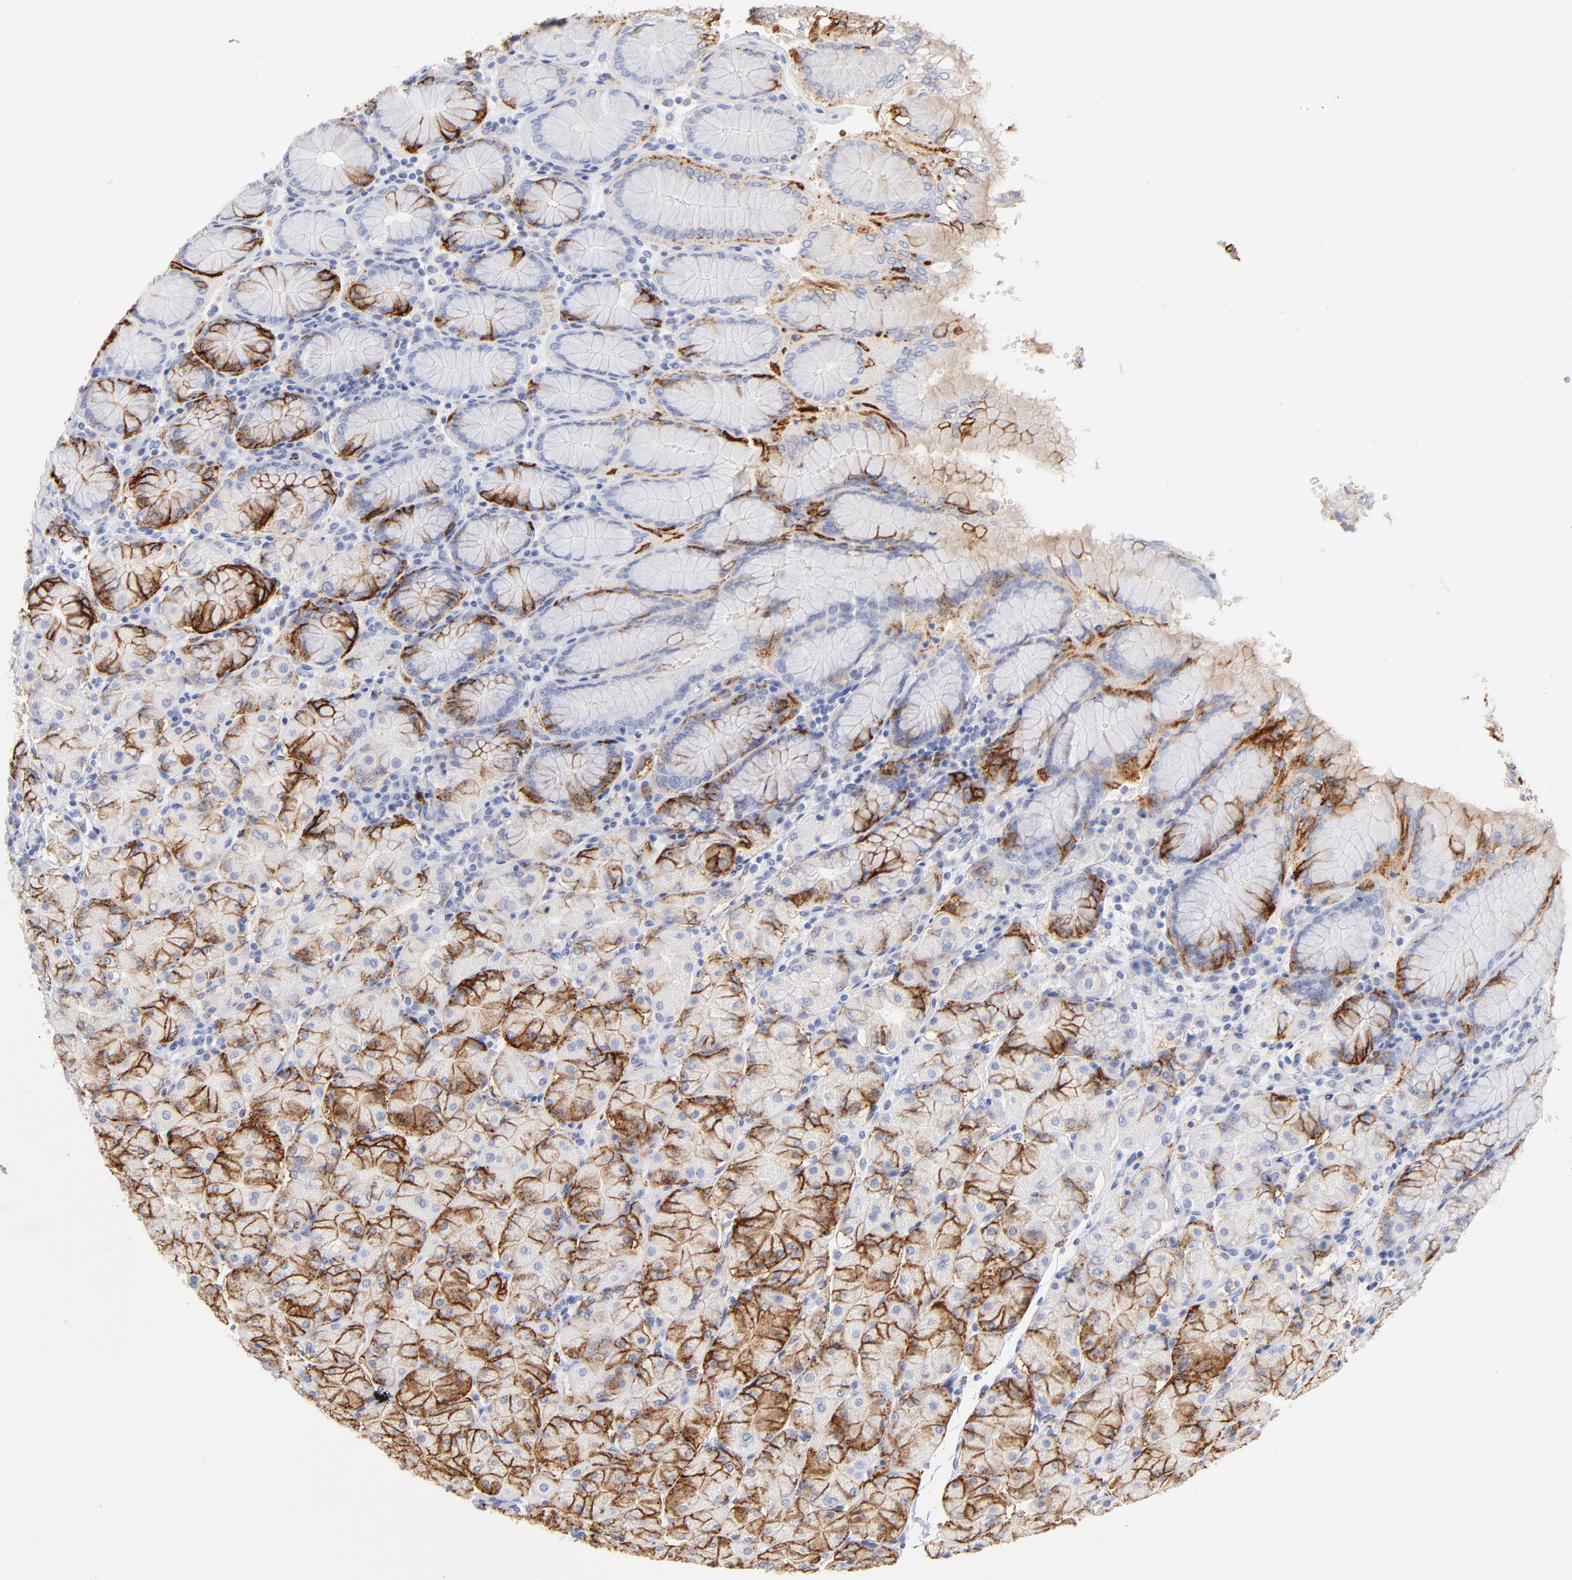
{"staining": {"intensity": "moderate", "quantity": "25%-75%", "location": "cytoplasmic/membranous"}, "tissue": "stomach", "cell_type": "Glandular cells", "image_type": "normal", "snomed": [{"axis": "morphology", "description": "Normal tissue, NOS"}, {"axis": "topography", "description": "Stomach, upper"}, {"axis": "topography", "description": "Stomach"}], "caption": "Immunohistochemical staining of unremarkable stomach displays 25%-75% levels of moderate cytoplasmic/membranous protein staining in approximately 25%-75% of glandular cells. (DAB (3,3'-diaminobenzidine) IHC with brightfield microscopy, high magnification).", "gene": "C3", "patient": {"sex": "male", "age": 76}}